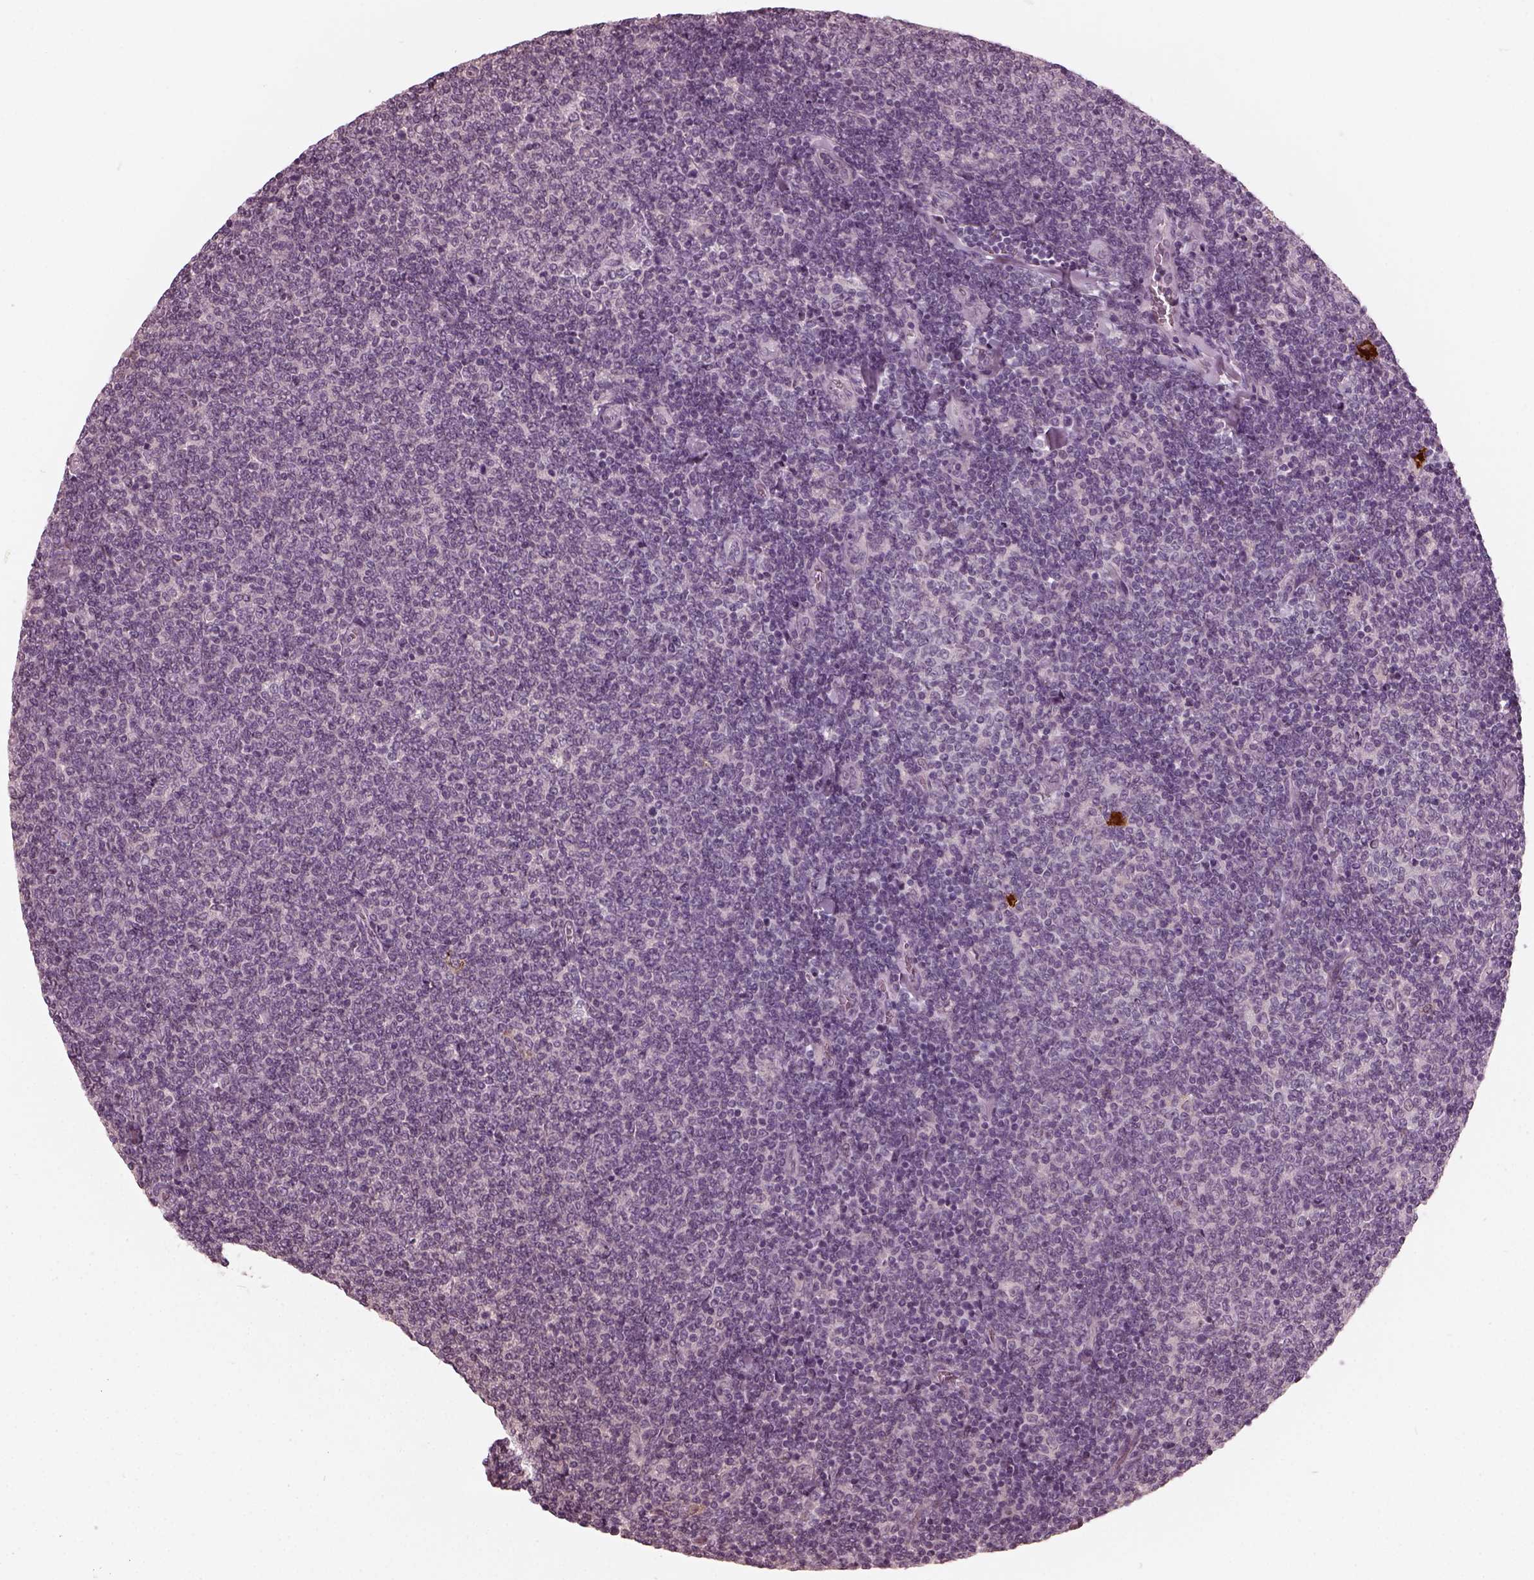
{"staining": {"intensity": "negative", "quantity": "none", "location": "none"}, "tissue": "lymphoma", "cell_type": "Tumor cells", "image_type": "cancer", "snomed": [{"axis": "morphology", "description": "Malignant lymphoma, non-Hodgkin's type, Low grade"}, {"axis": "topography", "description": "Lymph node"}], "caption": "High magnification brightfield microscopy of malignant lymphoma, non-Hodgkin's type (low-grade) stained with DAB (brown) and counterstained with hematoxylin (blue): tumor cells show no significant expression. (Brightfield microscopy of DAB (3,3'-diaminobenzidine) IHC at high magnification).", "gene": "CHIT1", "patient": {"sex": "male", "age": 52}}